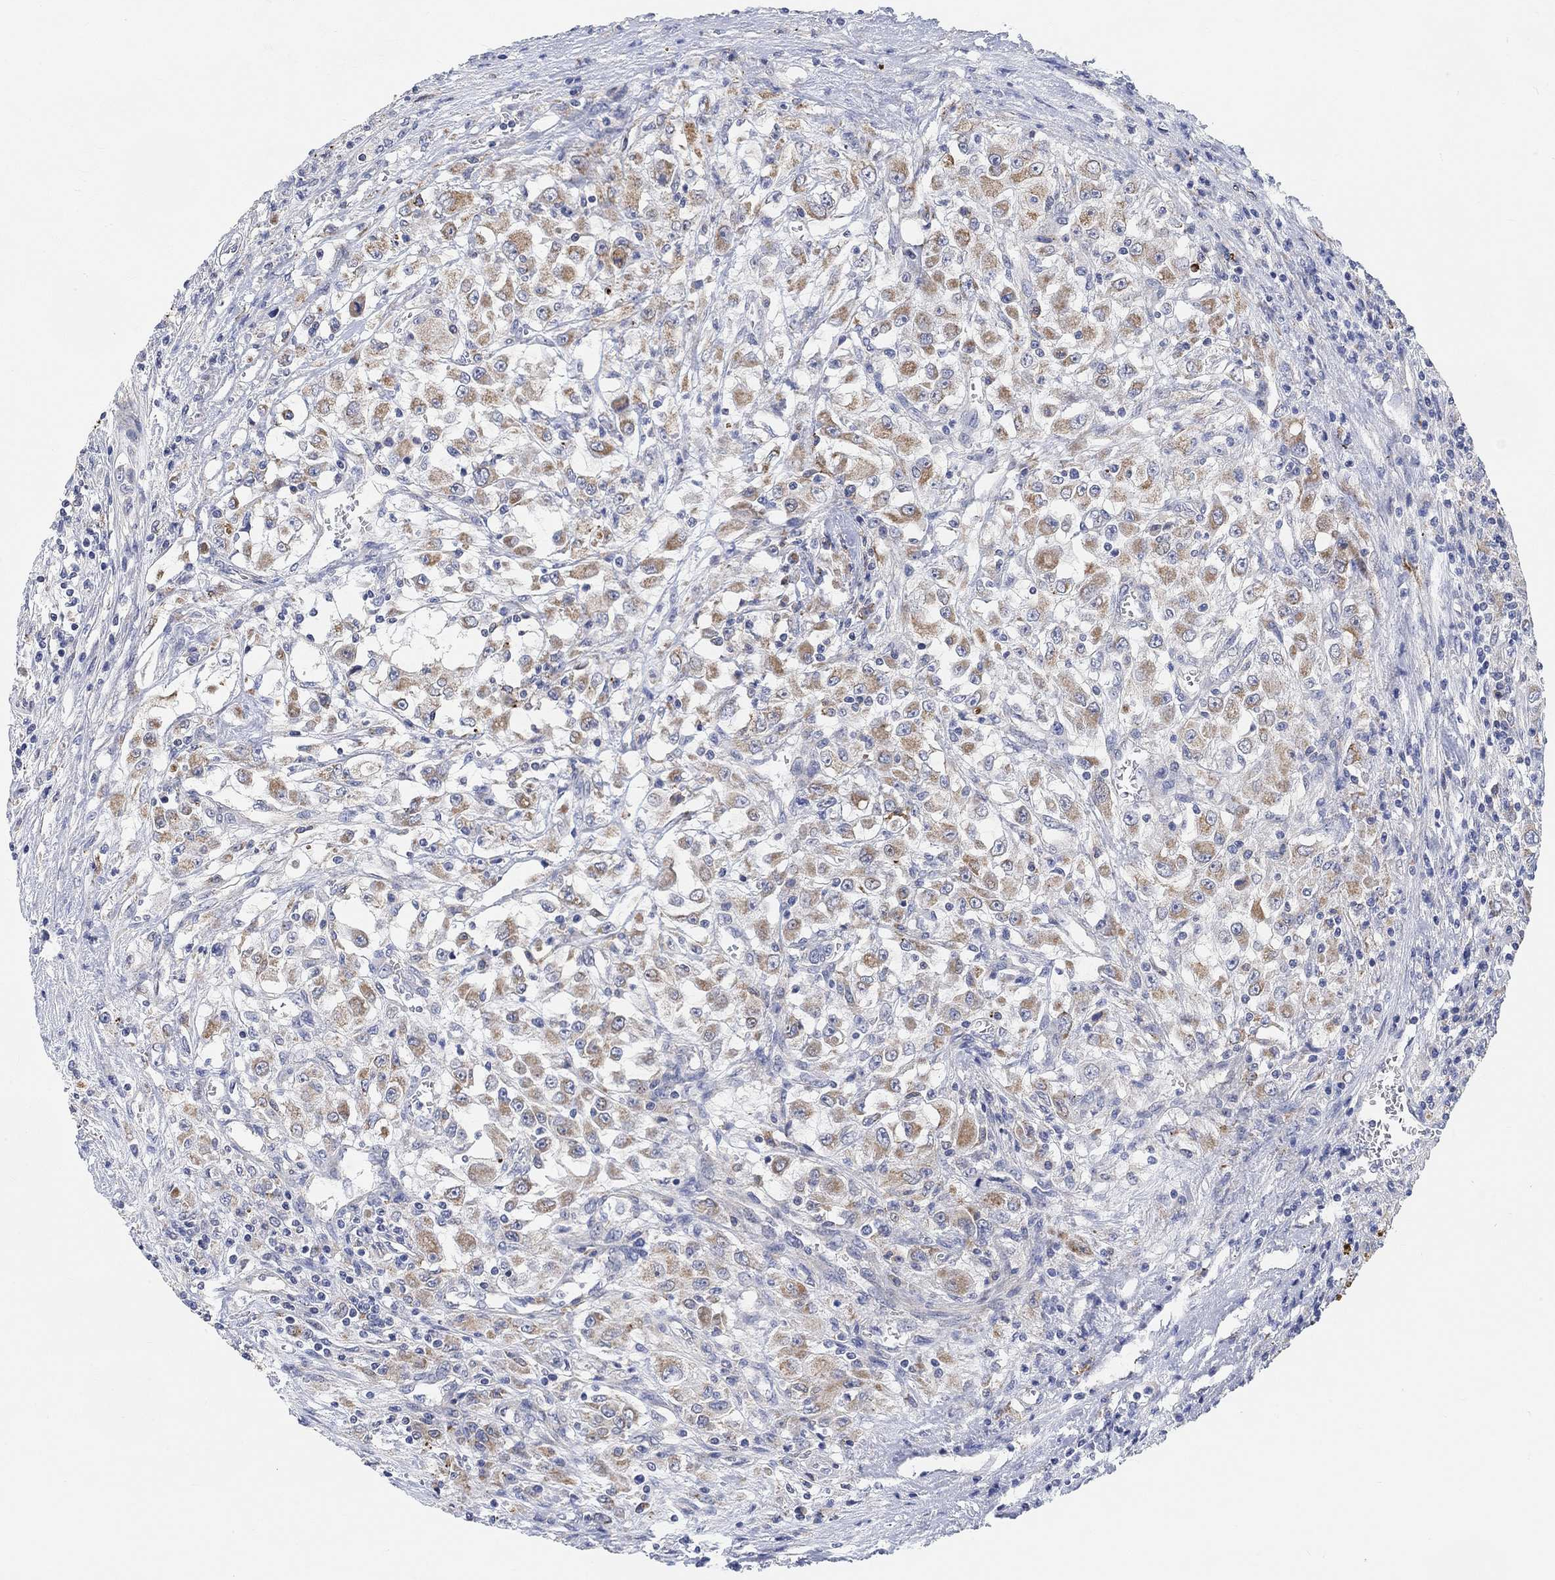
{"staining": {"intensity": "moderate", "quantity": ">75%", "location": "cytoplasmic/membranous"}, "tissue": "renal cancer", "cell_type": "Tumor cells", "image_type": "cancer", "snomed": [{"axis": "morphology", "description": "Adenocarcinoma, NOS"}, {"axis": "topography", "description": "Kidney"}], "caption": "Renal cancer (adenocarcinoma) was stained to show a protein in brown. There is medium levels of moderate cytoplasmic/membranous staining in about >75% of tumor cells. (Stains: DAB (3,3'-diaminobenzidine) in brown, nuclei in blue, Microscopy: brightfield microscopy at high magnification).", "gene": "HCRTR1", "patient": {"sex": "female", "age": 67}}